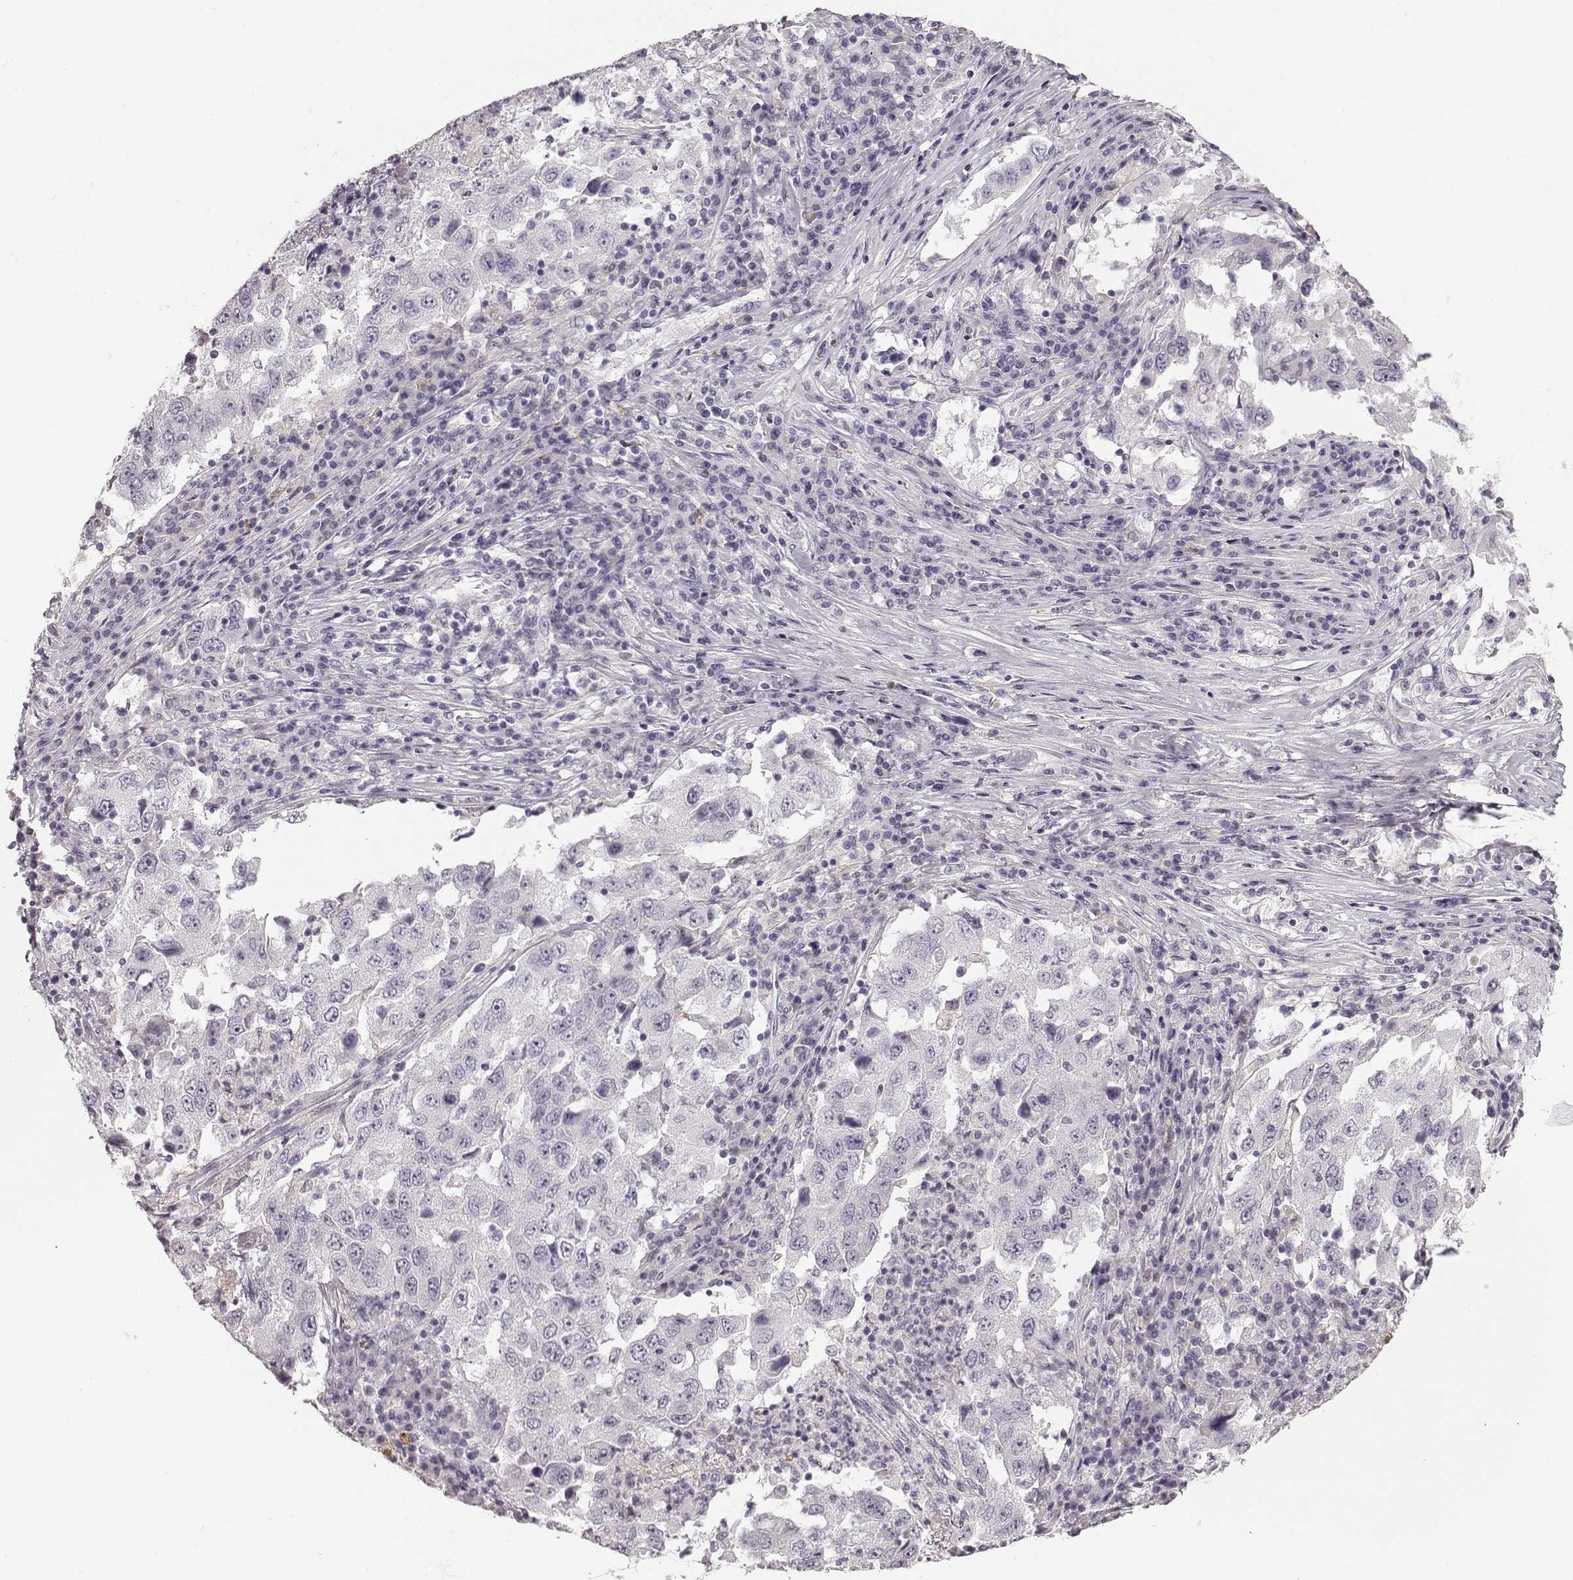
{"staining": {"intensity": "negative", "quantity": "none", "location": "none"}, "tissue": "lung cancer", "cell_type": "Tumor cells", "image_type": "cancer", "snomed": [{"axis": "morphology", "description": "Adenocarcinoma, NOS"}, {"axis": "topography", "description": "Lung"}], "caption": "Tumor cells show no significant positivity in adenocarcinoma (lung).", "gene": "KIAA0319", "patient": {"sex": "male", "age": 73}}